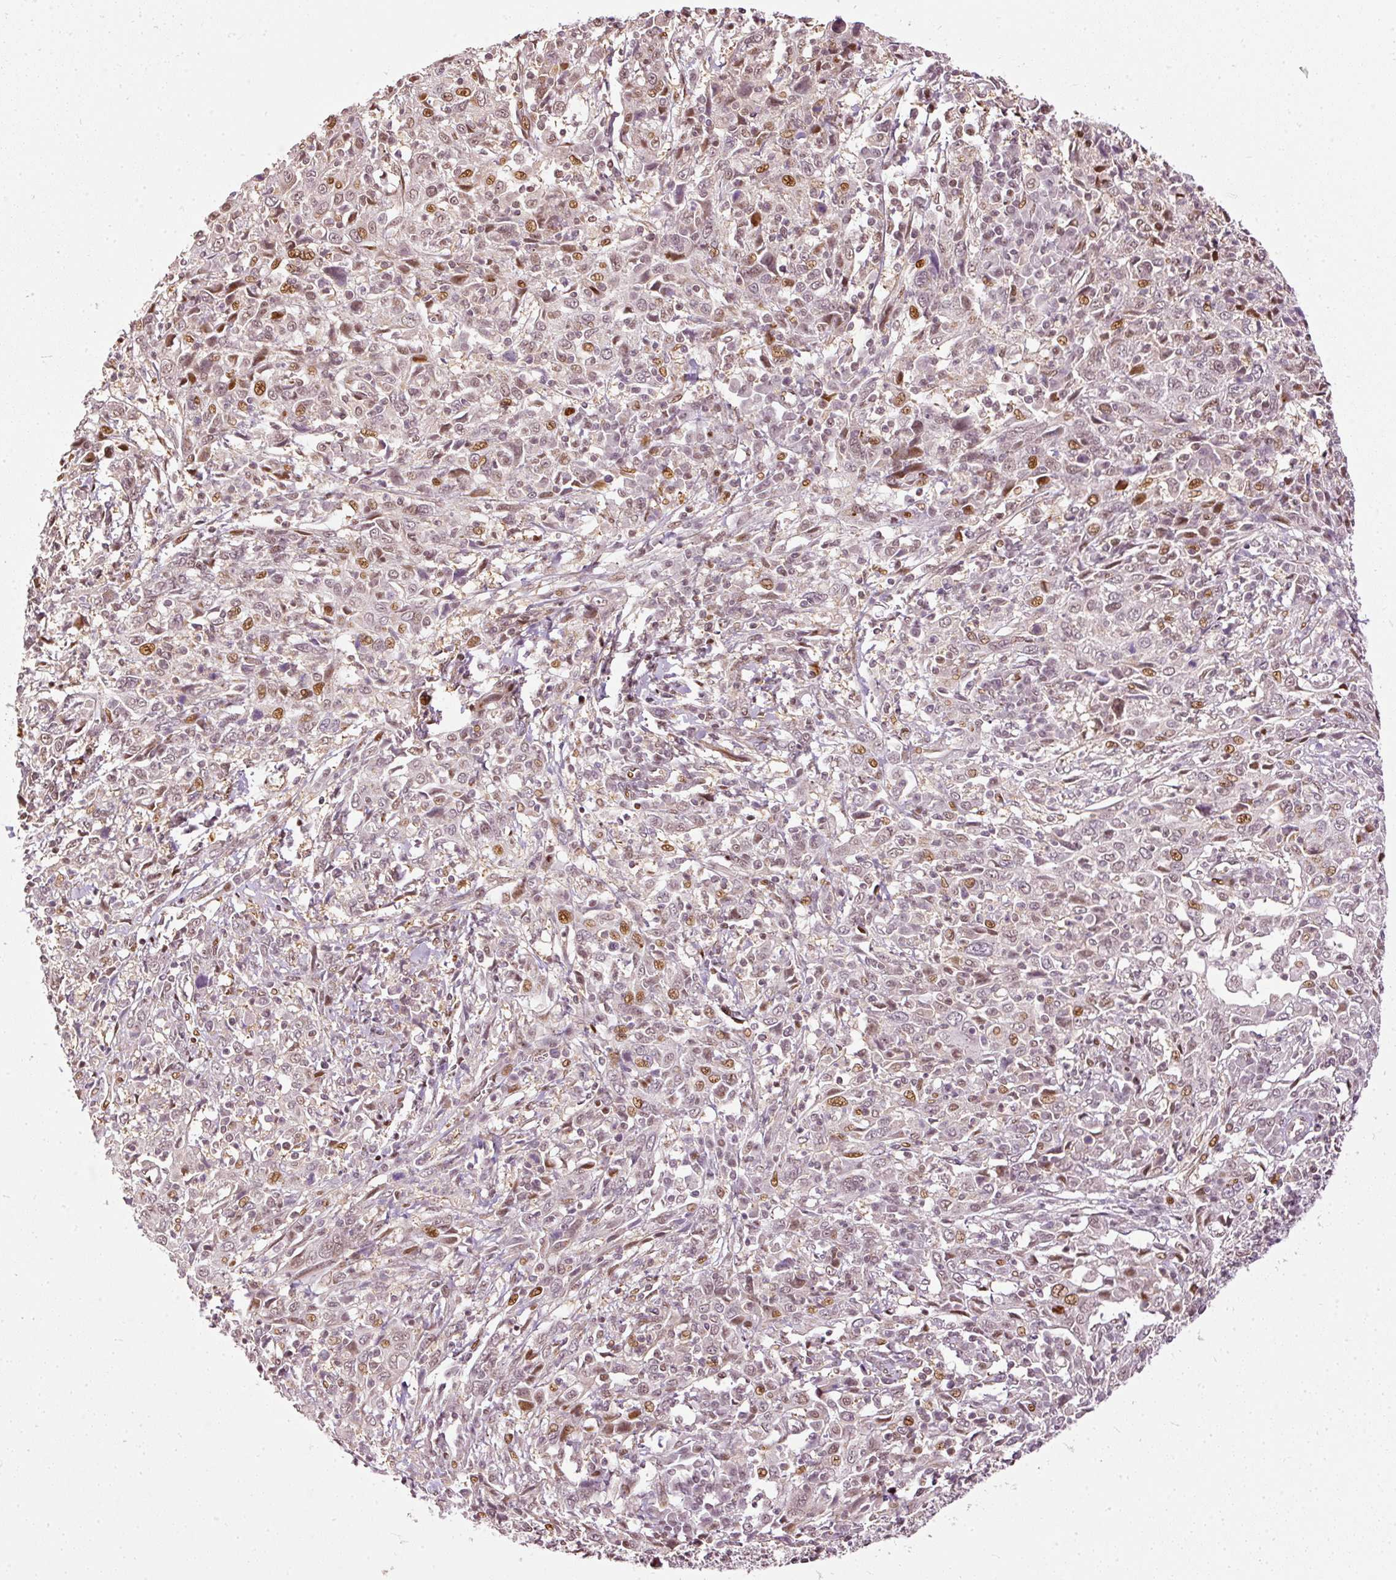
{"staining": {"intensity": "moderate", "quantity": "<25%", "location": "nuclear"}, "tissue": "cervical cancer", "cell_type": "Tumor cells", "image_type": "cancer", "snomed": [{"axis": "morphology", "description": "Squamous cell carcinoma, NOS"}, {"axis": "topography", "description": "Cervix"}], "caption": "A high-resolution photomicrograph shows immunohistochemistry staining of cervical cancer, which displays moderate nuclear positivity in approximately <25% of tumor cells.", "gene": "ZNF778", "patient": {"sex": "female", "age": 46}}